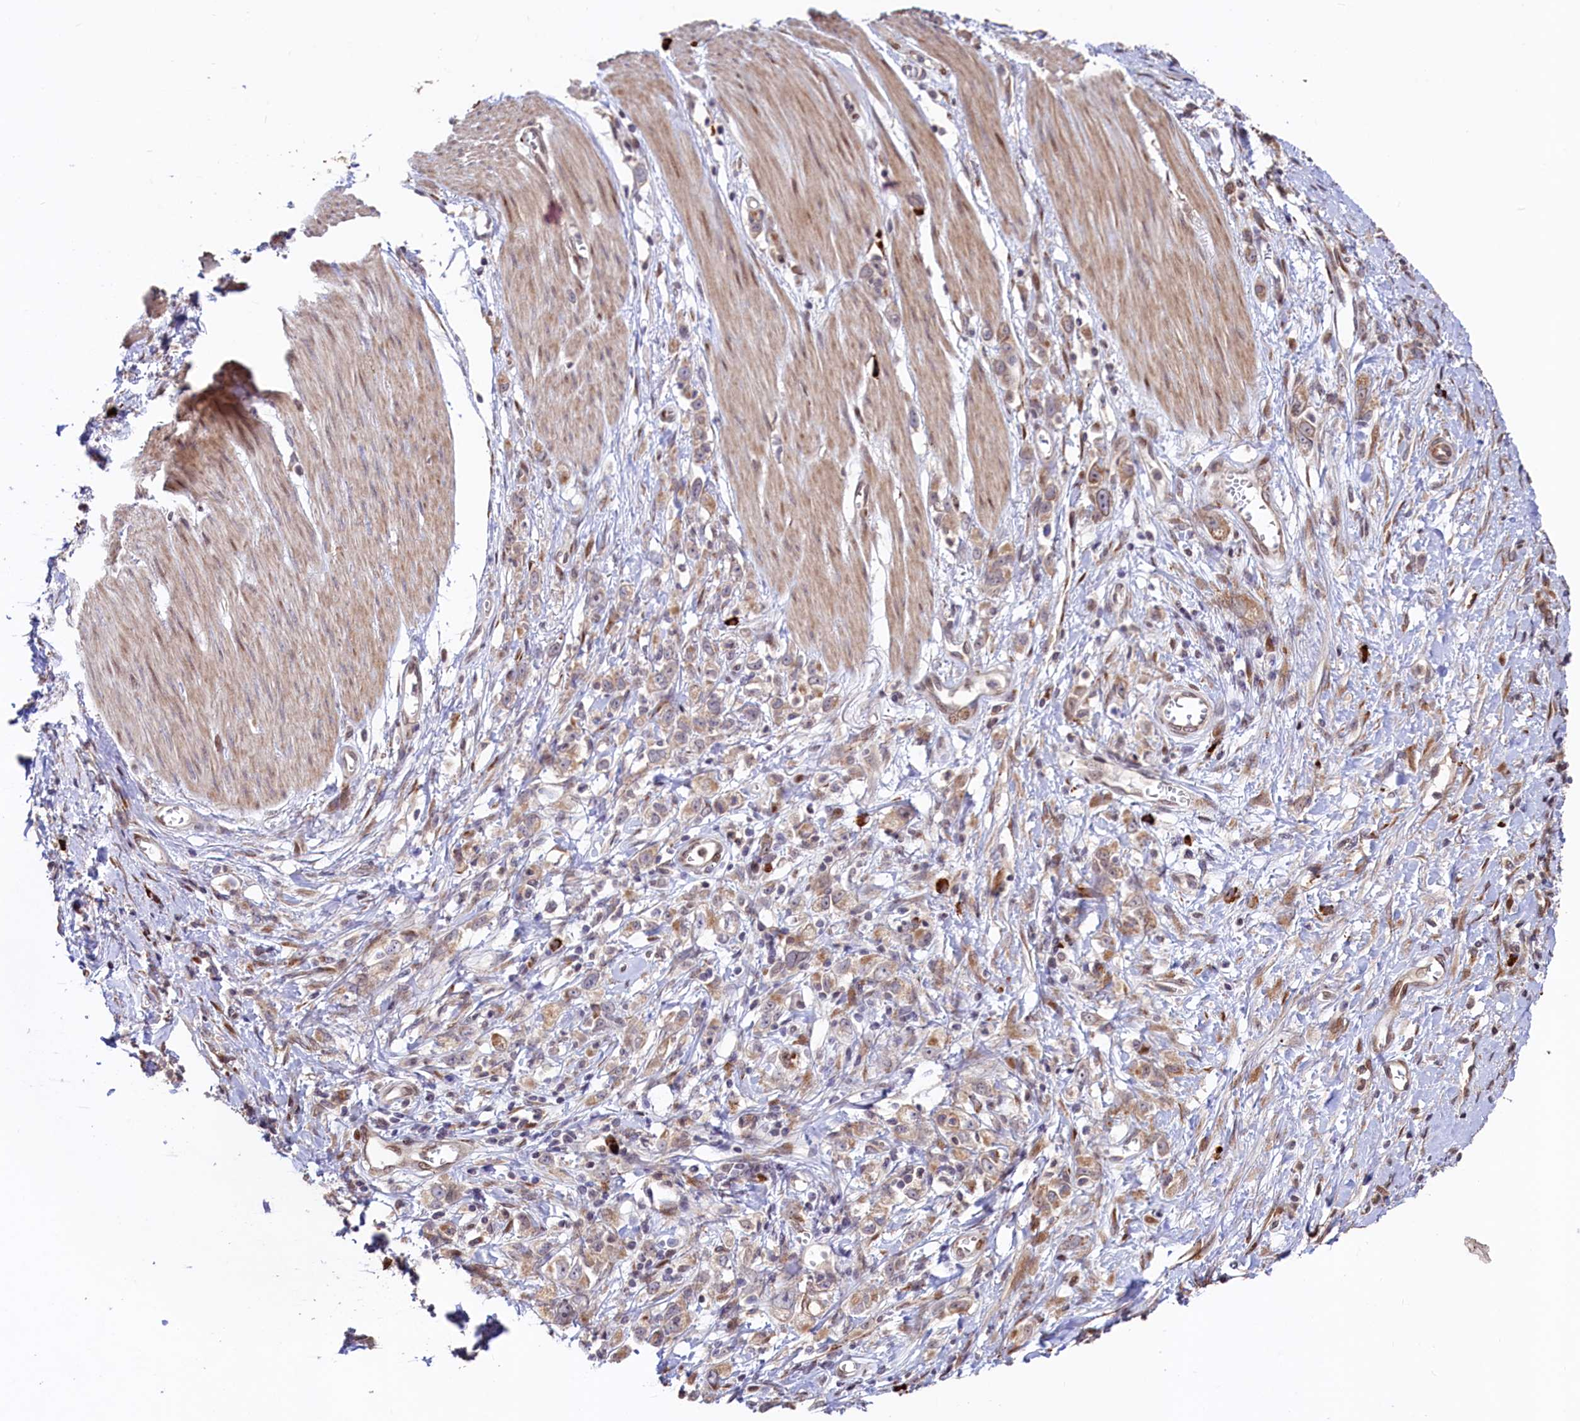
{"staining": {"intensity": "weak", "quantity": ">75%", "location": "cytoplasmic/membranous,nuclear"}, "tissue": "stomach cancer", "cell_type": "Tumor cells", "image_type": "cancer", "snomed": [{"axis": "morphology", "description": "Adenocarcinoma, NOS"}, {"axis": "topography", "description": "Stomach"}], "caption": "This histopathology image reveals immunohistochemistry staining of stomach cancer (adenocarcinoma), with low weak cytoplasmic/membranous and nuclear staining in about >75% of tumor cells.", "gene": "C5orf15", "patient": {"sex": "female", "age": 76}}